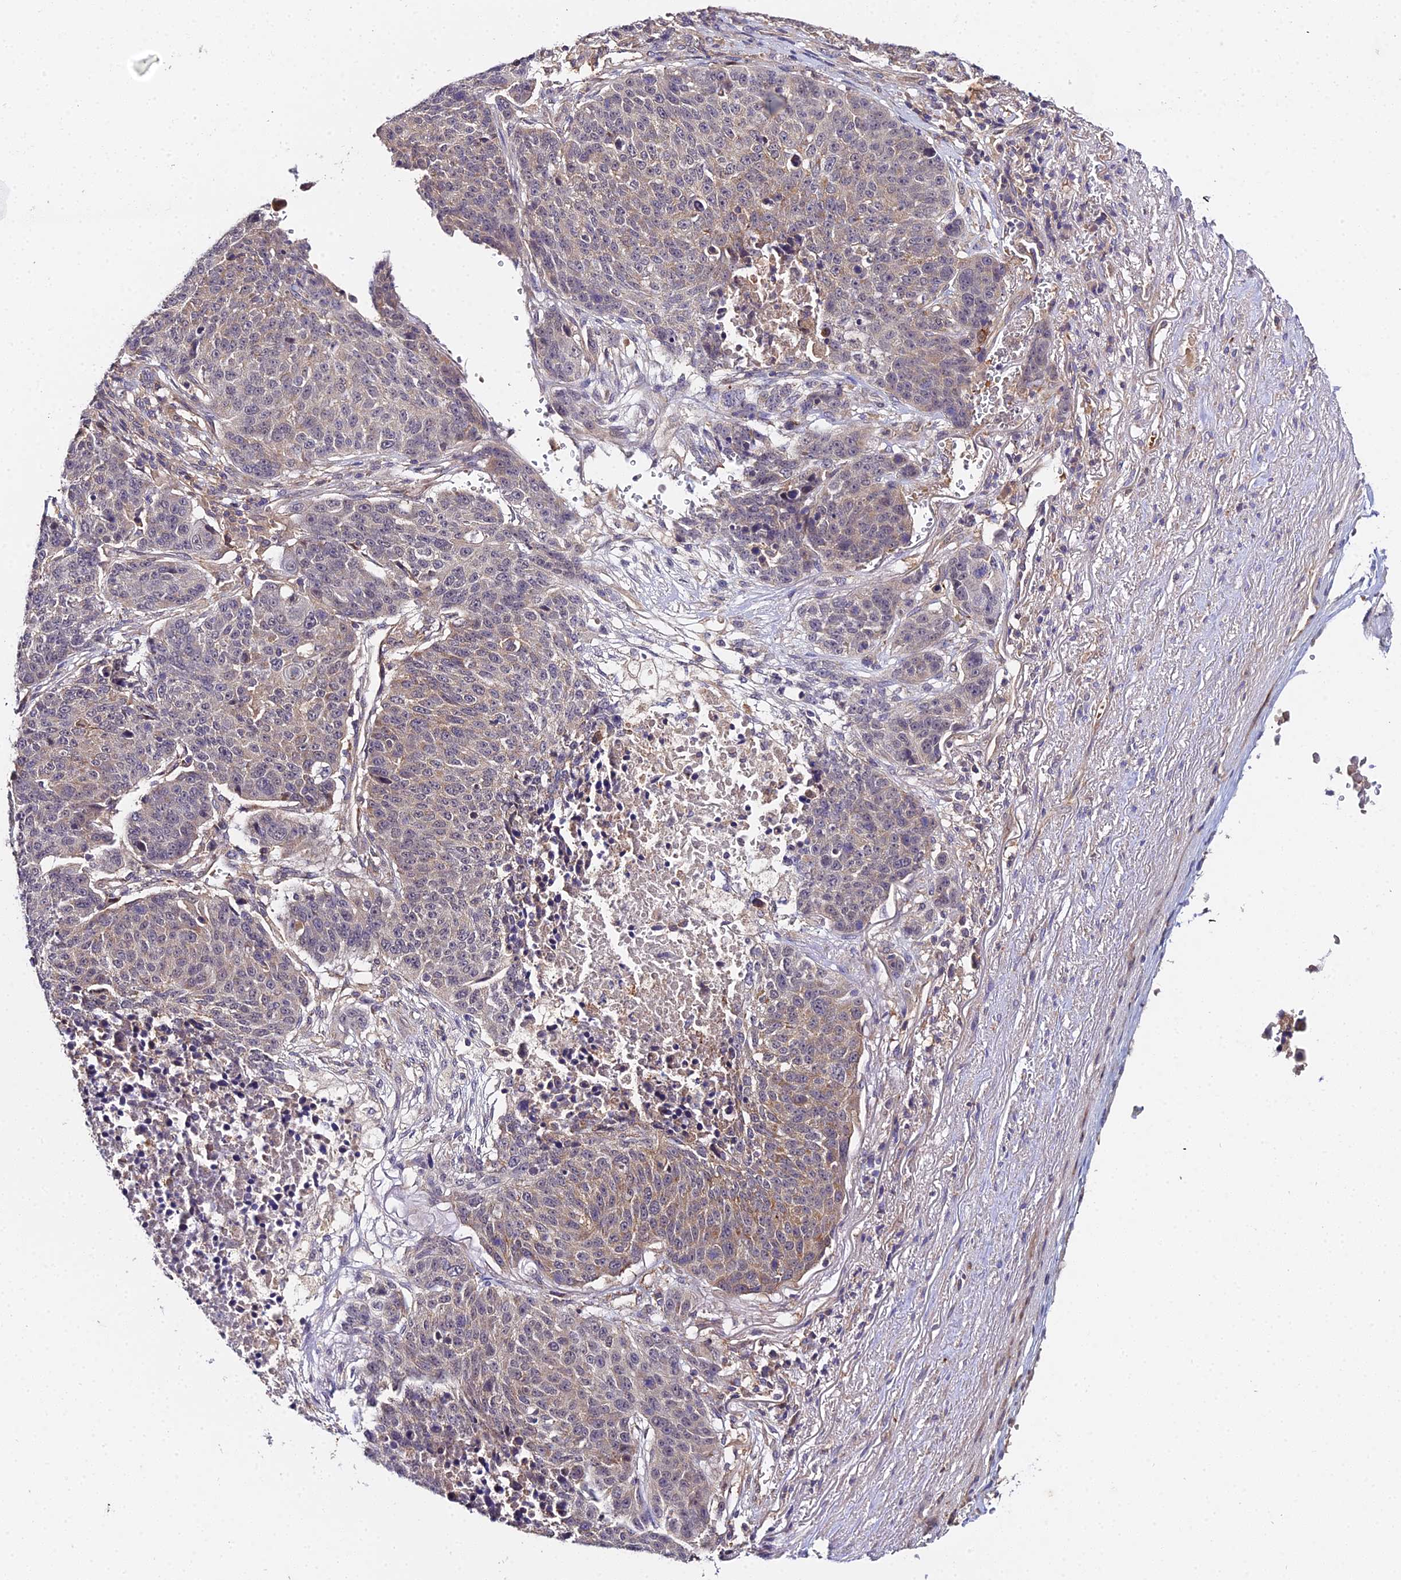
{"staining": {"intensity": "moderate", "quantity": "25%-75%", "location": "cytoplasmic/membranous"}, "tissue": "lung cancer", "cell_type": "Tumor cells", "image_type": "cancer", "snomed": [{"axis": "morphology", "description": "Normal tissue, NOS"}, {"axis": "morphology", "description": "Squamous cell carcinoma, NOS"}, {"axis": "topography", "description": "Lymph node"}, {"axis": "topography", "description": "Lung"}], "caption": "A brown stain highlights moderate cytoplasmic/membranous staining of a protein in human lung cancer (squamous cell carcinoma) tumor cells. (DAB (3,3'-diaminobenzidine) IHC, brown staining for protein, blue staining for nuclei).", "gene": "ZBED8", "patient": {"sex": "male", "age": 66}}